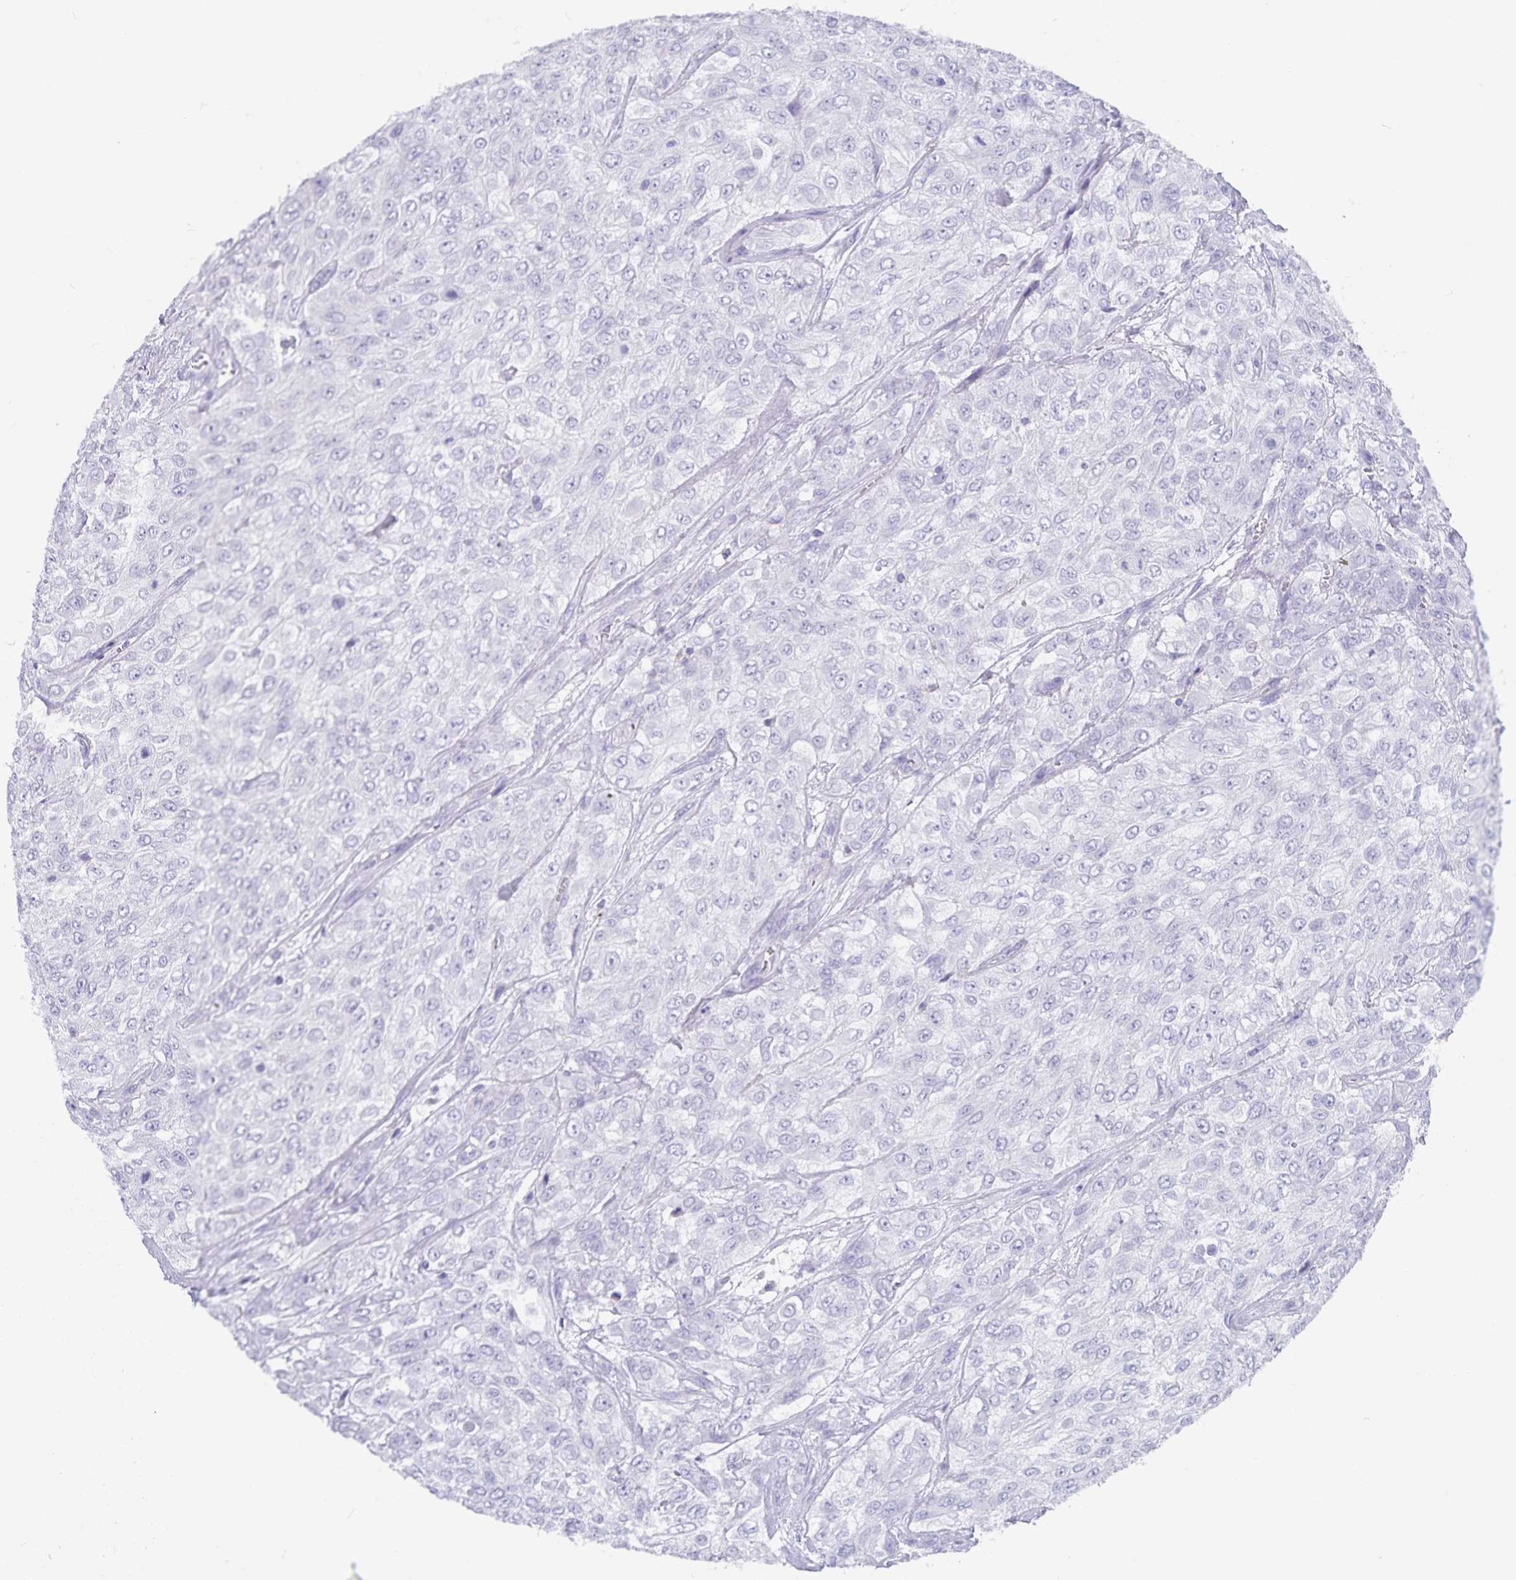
{"staining": {"intensity": "negative", "quantity": "none", "location": "none"}, "tissue": "urothelial cancer", "cell_type": "Tumor cells", "image_type": "cancer", "snomed": [{"axis": "morphology", "description": "Urothelial carcinoma, High grade"}, {"axis": "topography", "description": "Urinary bladder"}], "caption": "Protein analysis of urothelial cancer exhibits no significant positivity in tumor cells.", "gene": "PLAC1", "patient": {"sex": "male", "age": 57}}